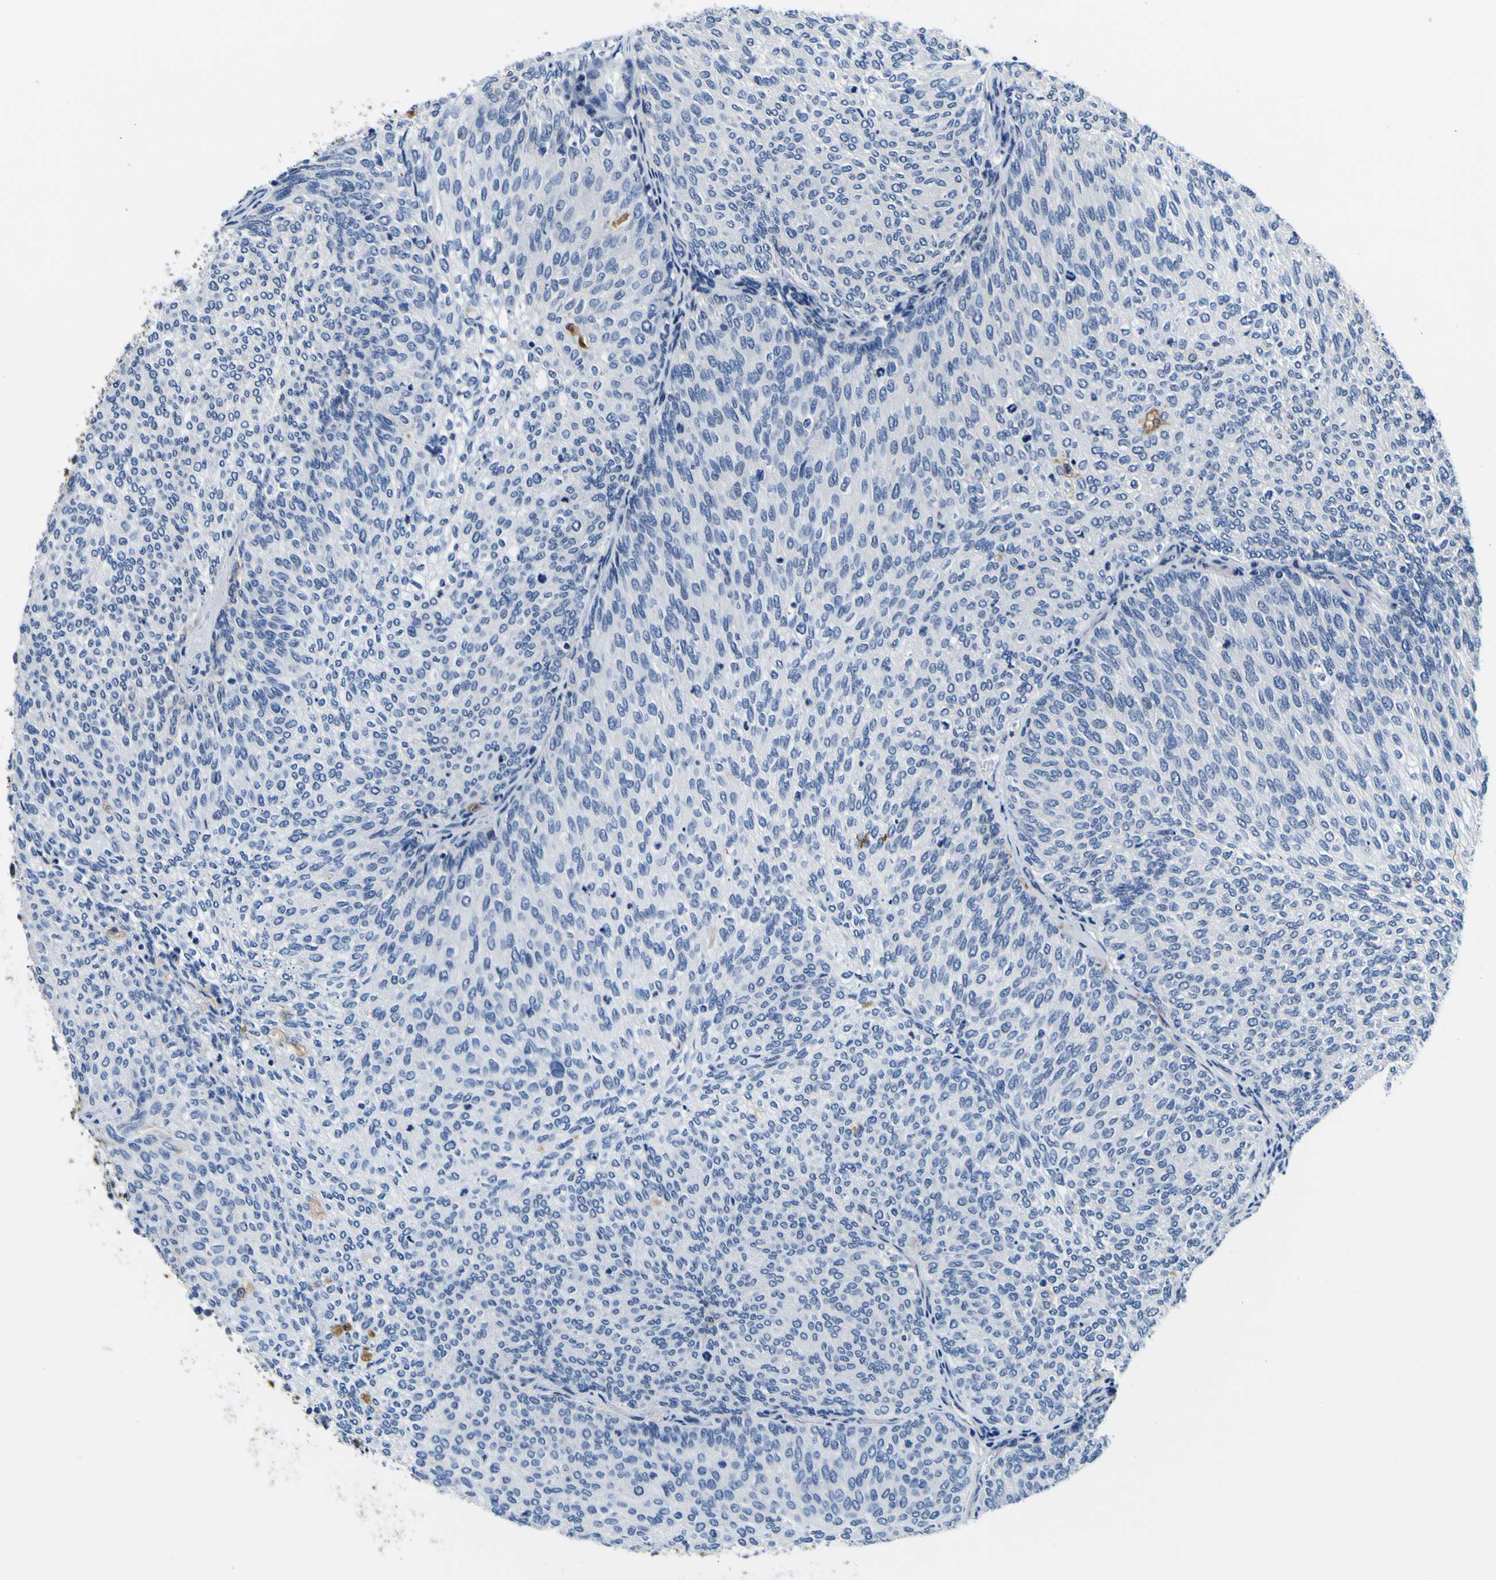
{"staining": {"intensity": "negative", "quantity": "none", "location": "none"}, "tissue": "urothelial cancer", "cell_type": "Tumor cells", "image_type": "cancer", "snomed": [{"axis": "morphology", "description": "Urothelial carcinoma, High grade"}, {"axis": "topography", "description": "Urinary bladder"}], "caption": "Immunohistochemistry micrograph of urothelial carcinoma (high-grade) stained for a protein (brown), which shows no positivity in tumor cells. (Stains: DAB (3,3'-diaminobenzidine) IHC with hematoxylin counter stain, Microscopy: brightfield microscopy at high magnification).", "gene": "POSTN", "patient": {"sex": "male", "age": 78}}